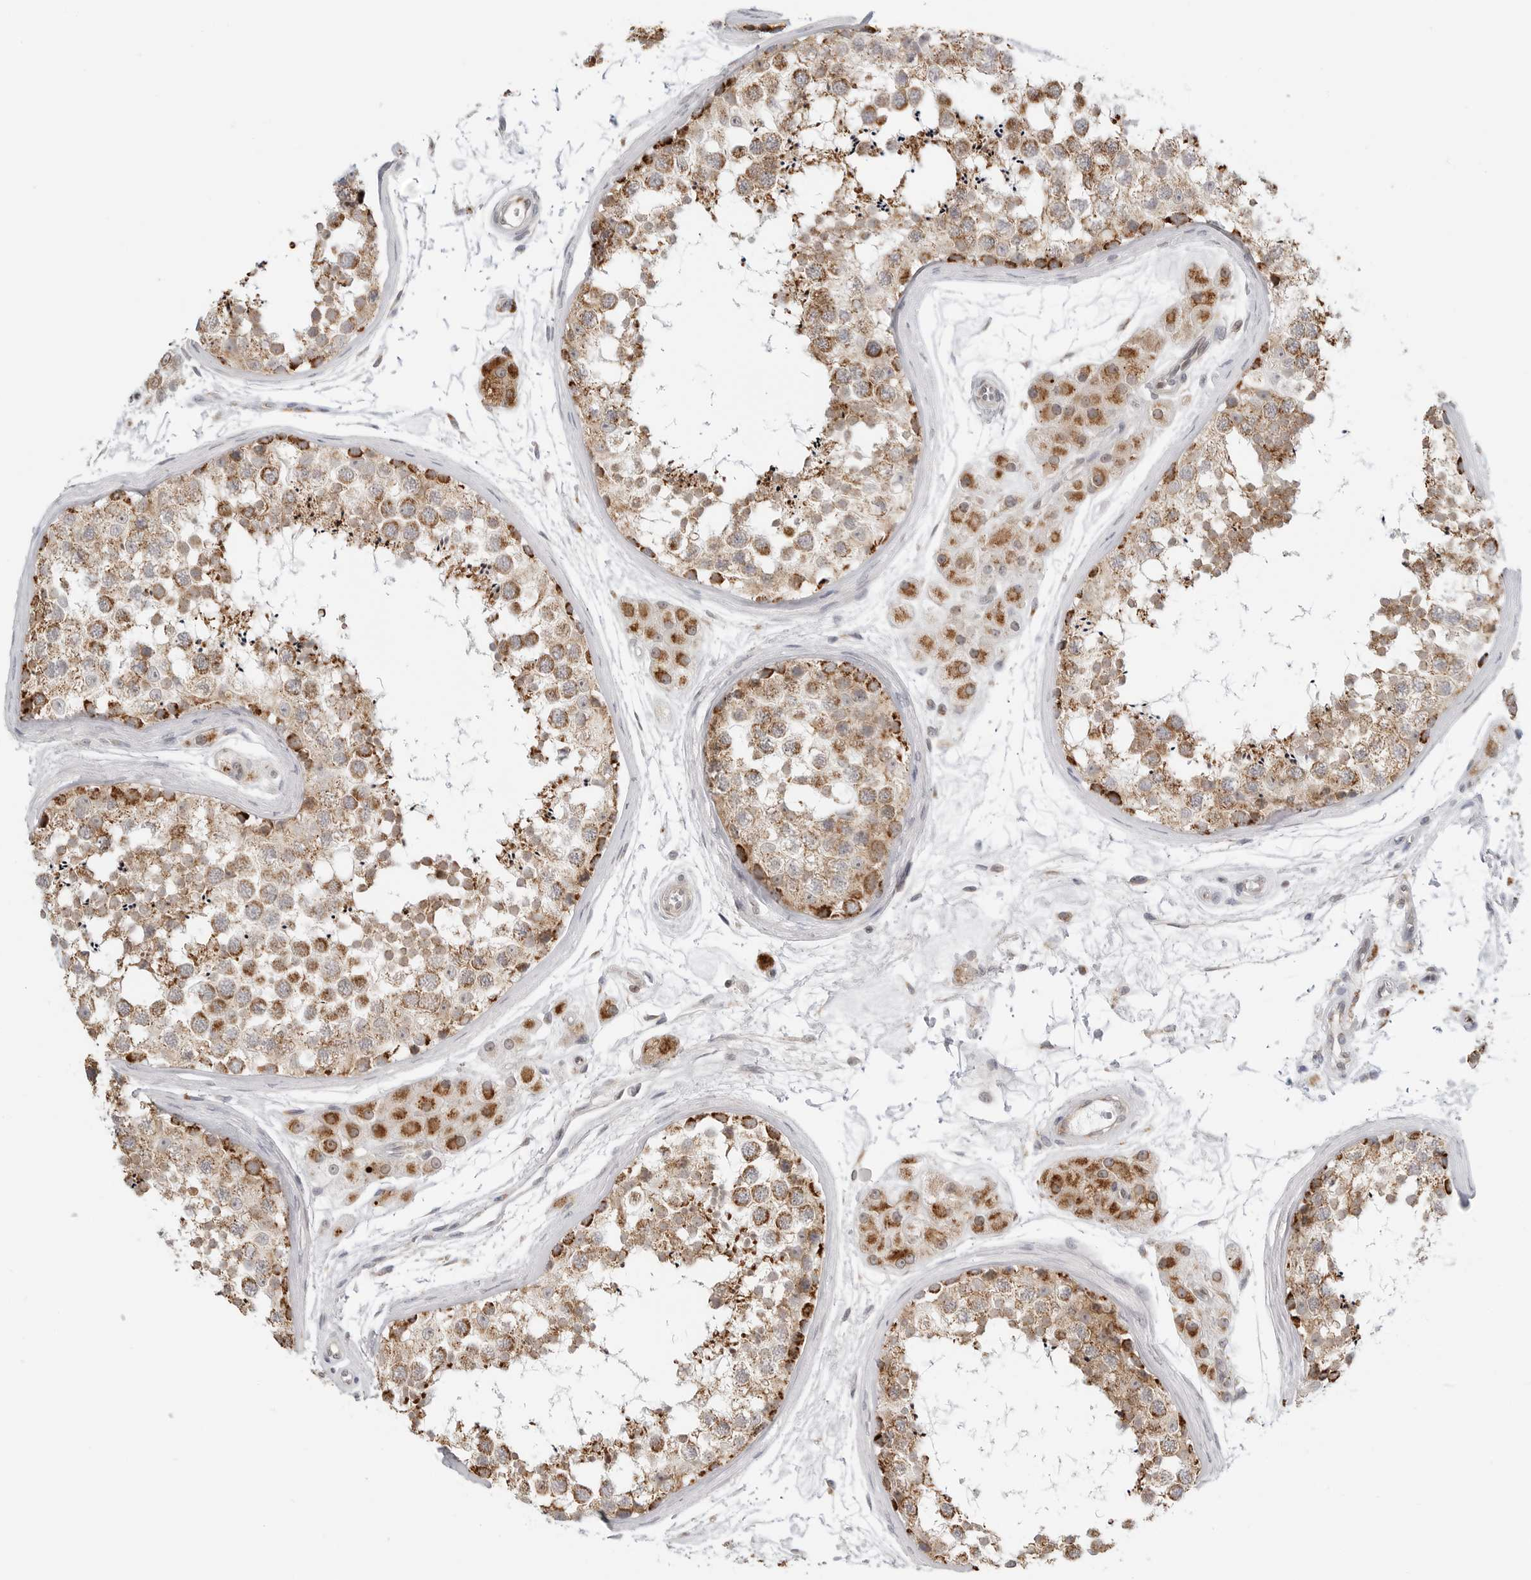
{"staining": {"intensity": "moderate", "quantity": ">75%", "location": "cytoplasmic/membranous"}, "tissue": "testis", "cell_type": "Cells in seminiferous ducts", "image_type": "normal", "snomed": [{"axis": "morphology", "description": "Normal tissue, NOS"}, {"axis": "topography", "description": "Testis"}], "caption": "Protein analysis of unremarkable testis shows moderate cytoplasmic/membranous expression in about >75% of cells in seminiferous ducts. (DAB = brown stain, brightfield microscopy at high magnification).", "gene": "PEX2", "patient": {"sex": "male", "age": 56}}